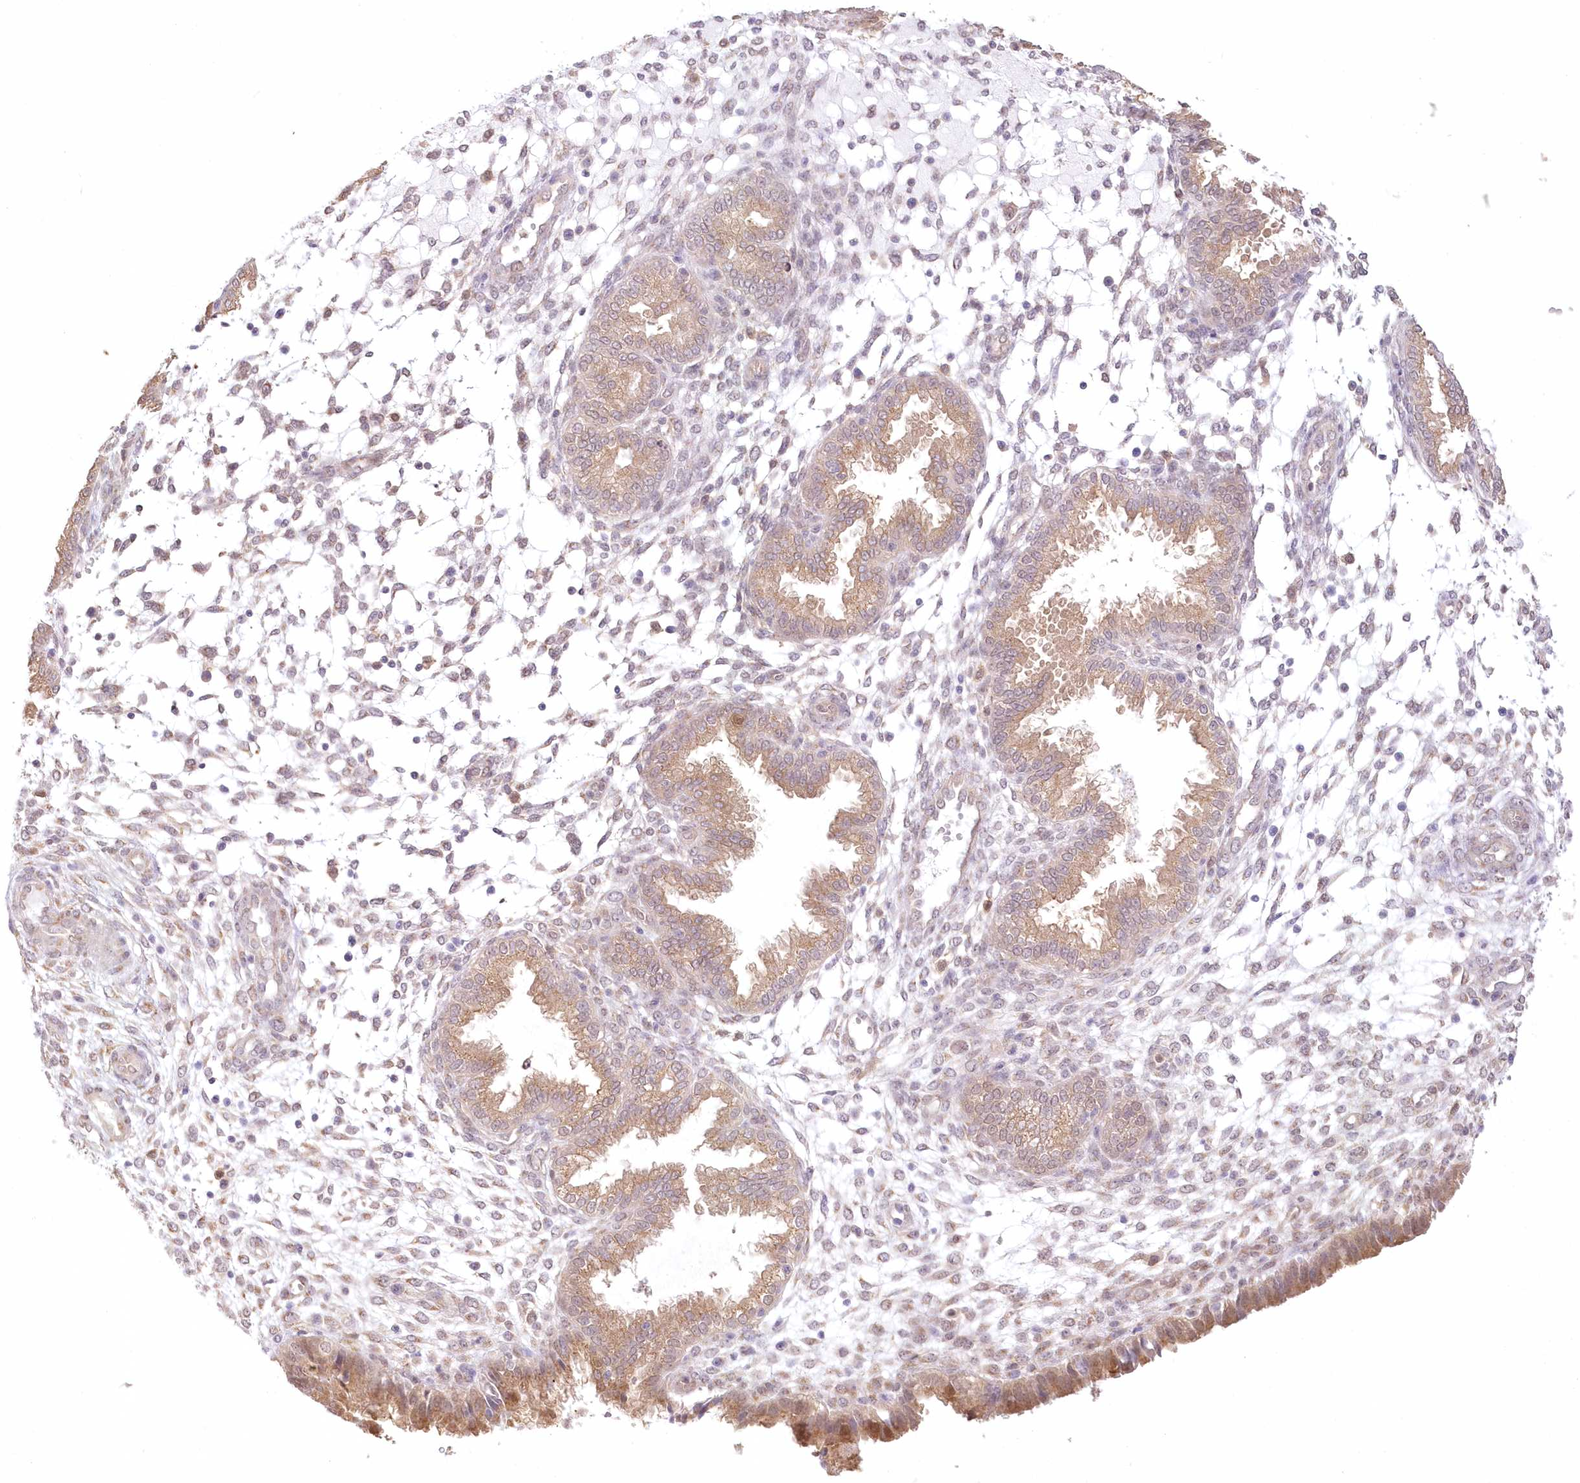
{"staining": {"intensity": "weak", "quantity": "25%-75%", "location": "cytoplasmic/membranous"}, "tissue": "endometrium", "cell_type": "Cells in endometrial stroma", "image_type": "normal", "snomed": [{"axis": "morphology", "description": "Normal tissue, NOS"}, {"axis": "topography", "description": "Endometrium"}], "caption": "Cells in endometrial stroma display weak cytoplasmic/membranous staining in about 25%-75% of cells in unremarkable endometrium. (Brightfield microscopy of DAB IHC at high magnification).", "gene": "RNPEP", "patient": {"sex": "female", "age": 33}}